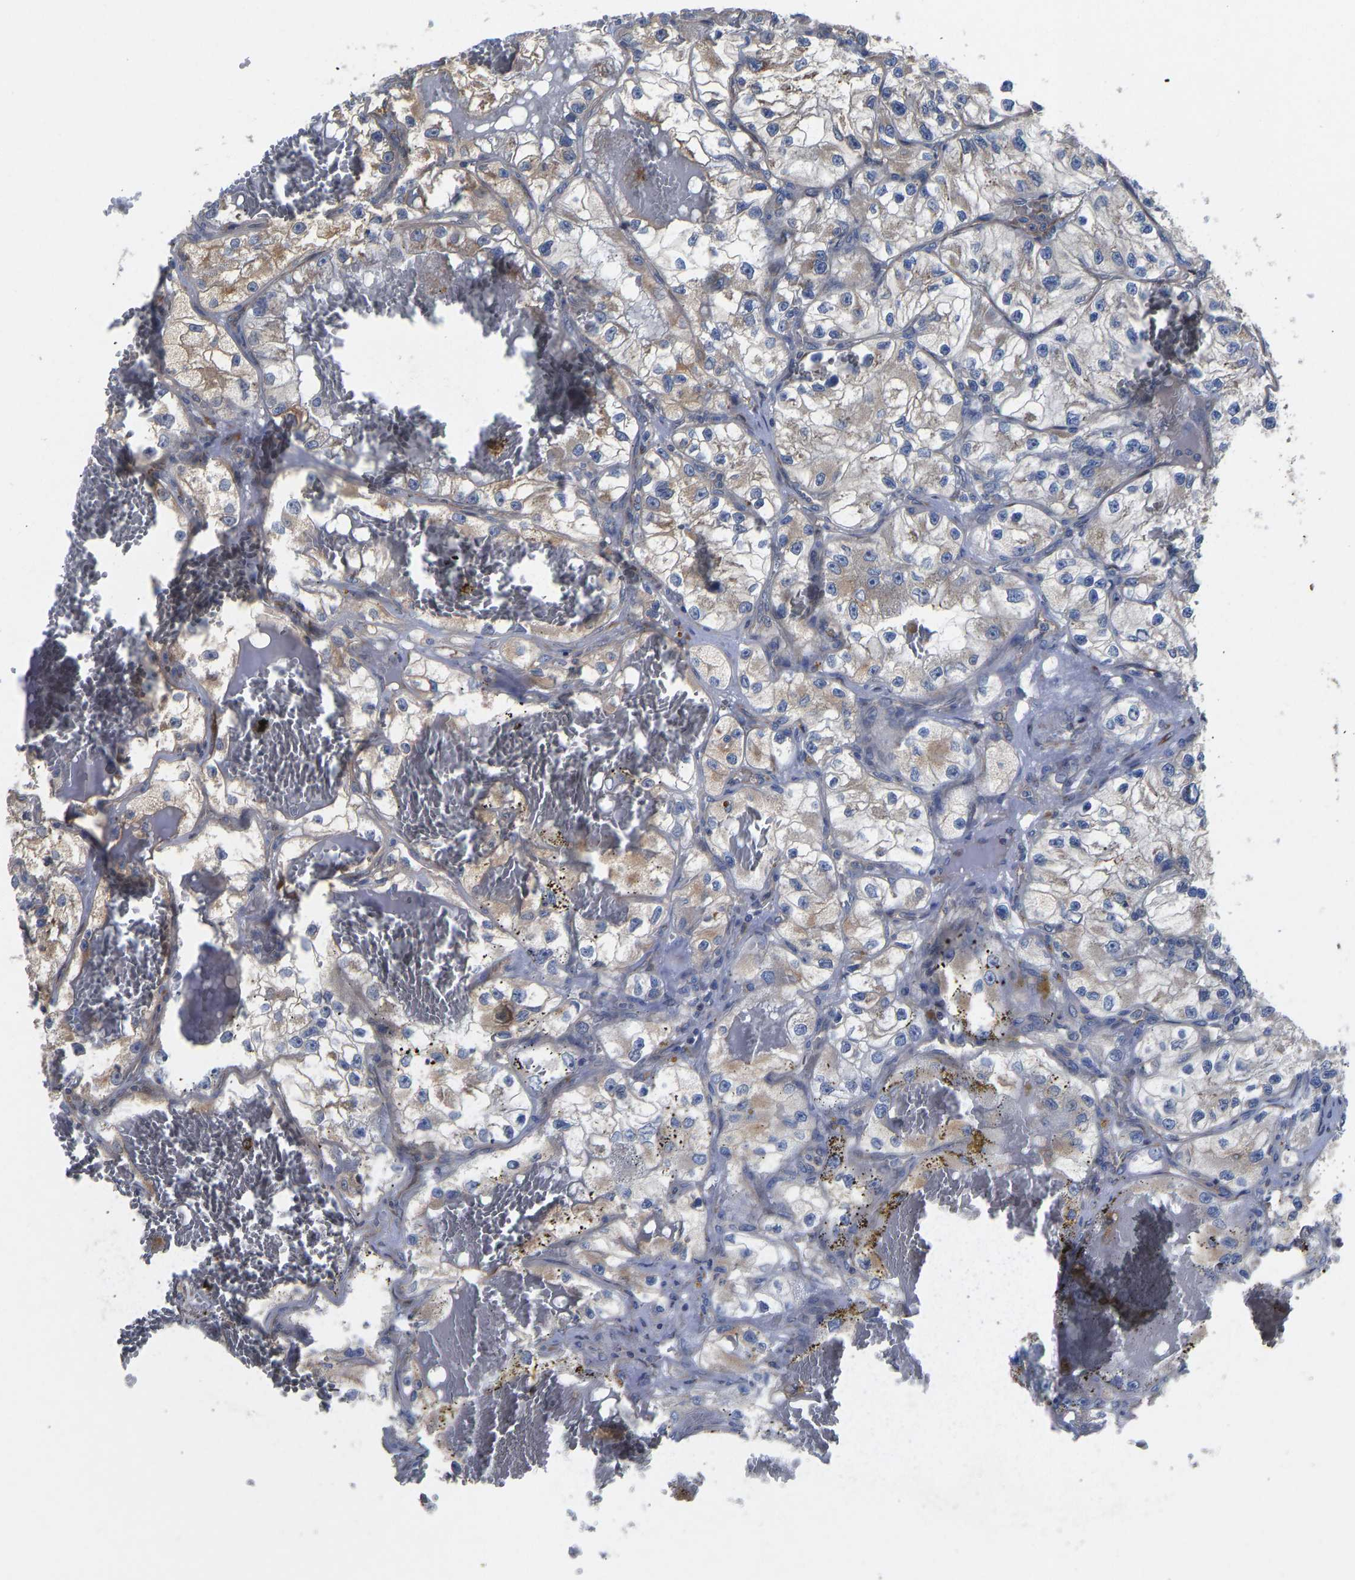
{"staining": {"intensity": "weak", "quantity": "<25%", "location": "cytoplasmic/membranous"}, "tissue": "renal cancer", "cell_type": "Tumor cells", "image_type": "cancer", "snomed": [{"axis": "morphology", "description": "Adenocarcinoma, NOS"}, {"axis": "topography", "description": "Kidney"}], "caption": "The image displays no significant positivity in tumor cells of renal adenocarcinoma.", "gene": "FRRS1", "patient": {"sex": "female", "age": 57}}